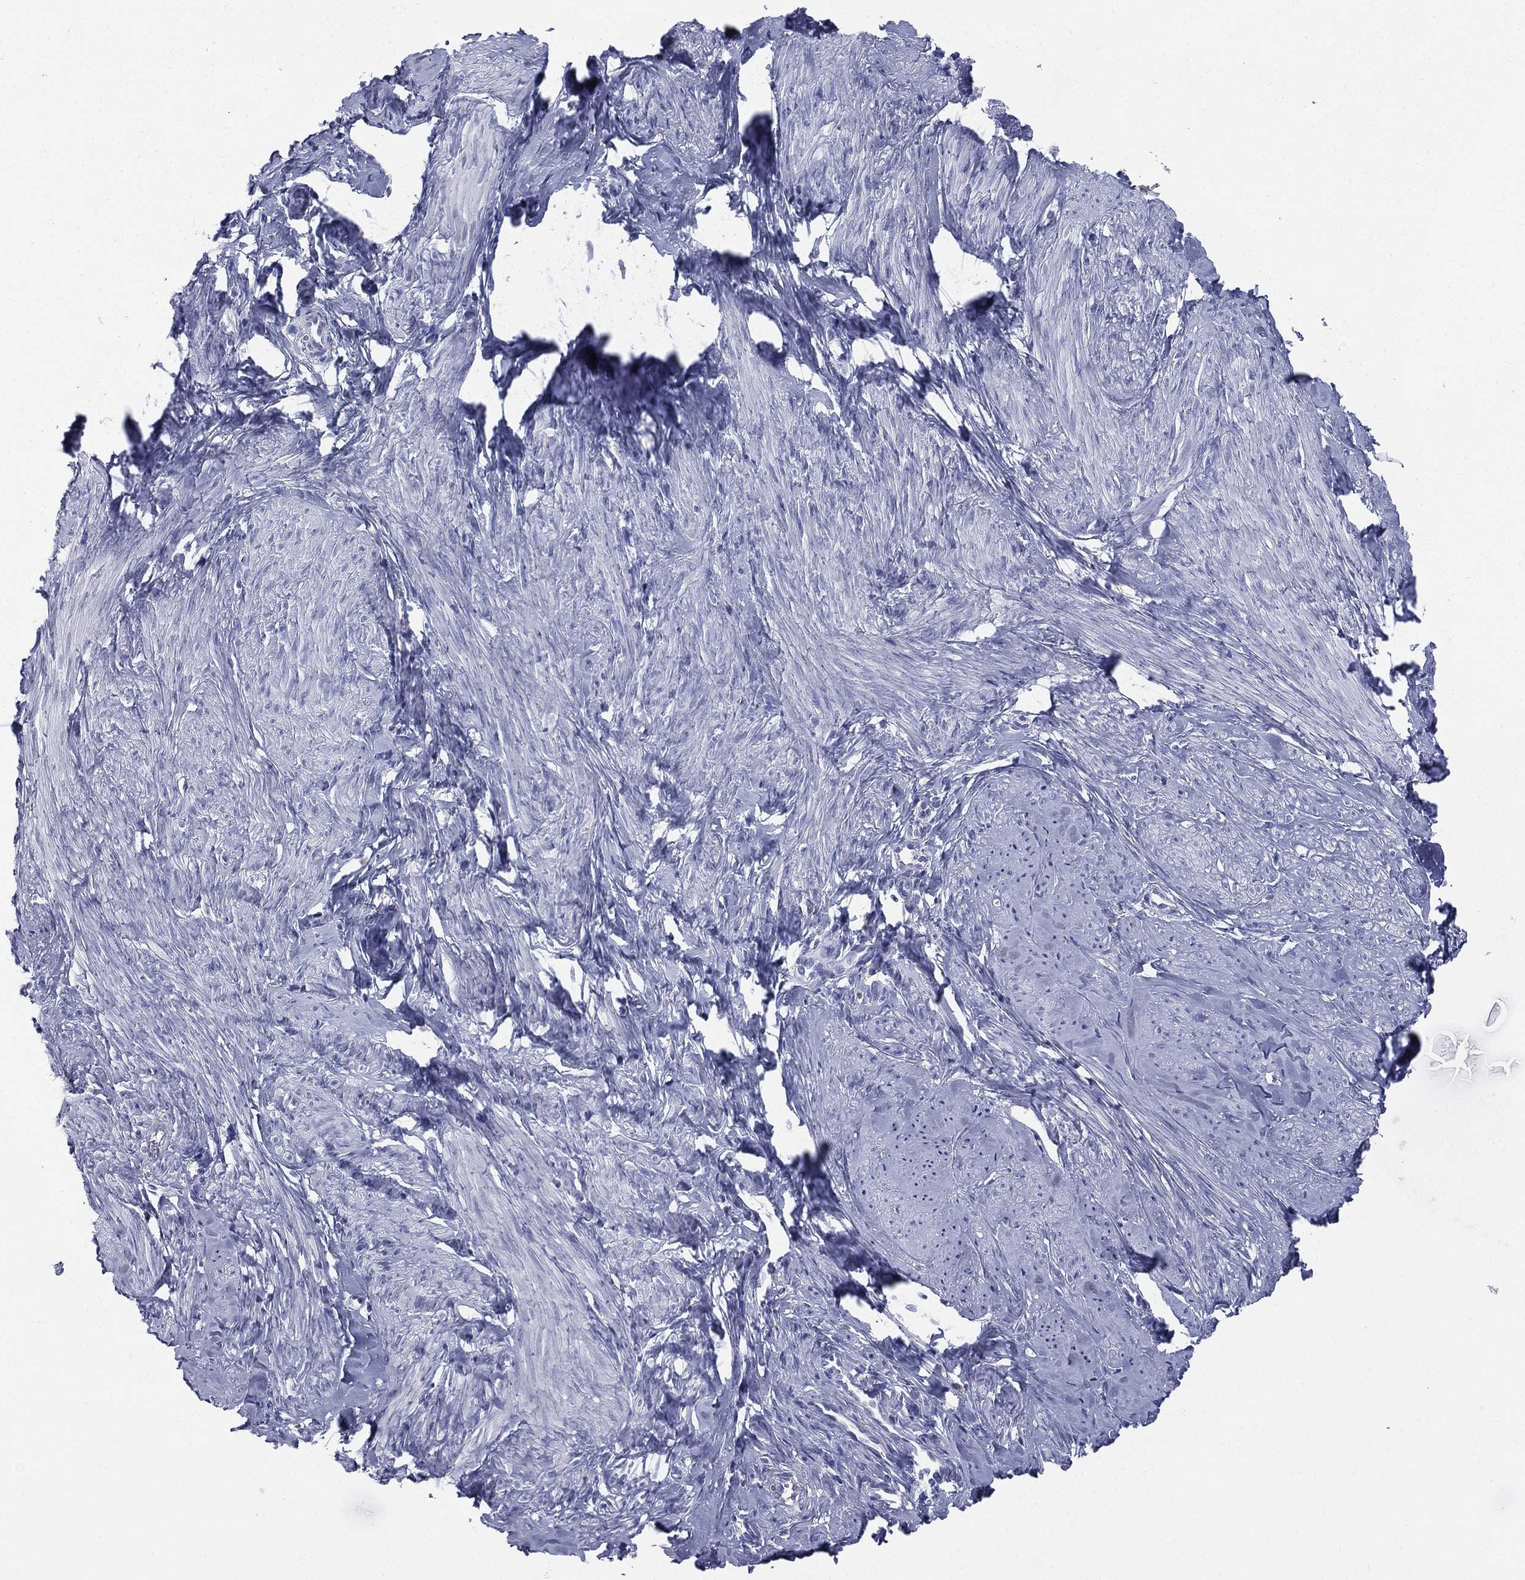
{"staining": {"intensity": "negative", "quantity": "none", "location": "none"}, "tissue": "smooth muscle", "cell_type": "Smooth muscle cells", "image_type": "normal", "snomed": [{"axis": "morphology", "description": "Normal tissue, NOS"}, {"axis": "topography", "description": "Smooth muscle"}], "caption": "The immunohistochemistry (IHC) micrograph has no significant staining in smooth muscle cells of smooth muscle. (DAB (3,3'-diaminobenzidine) immunohistochemistry (IHC) with hematoxylin counter stain).", "gene": "HP", "patient": {"sex": "female", "age": 48}}